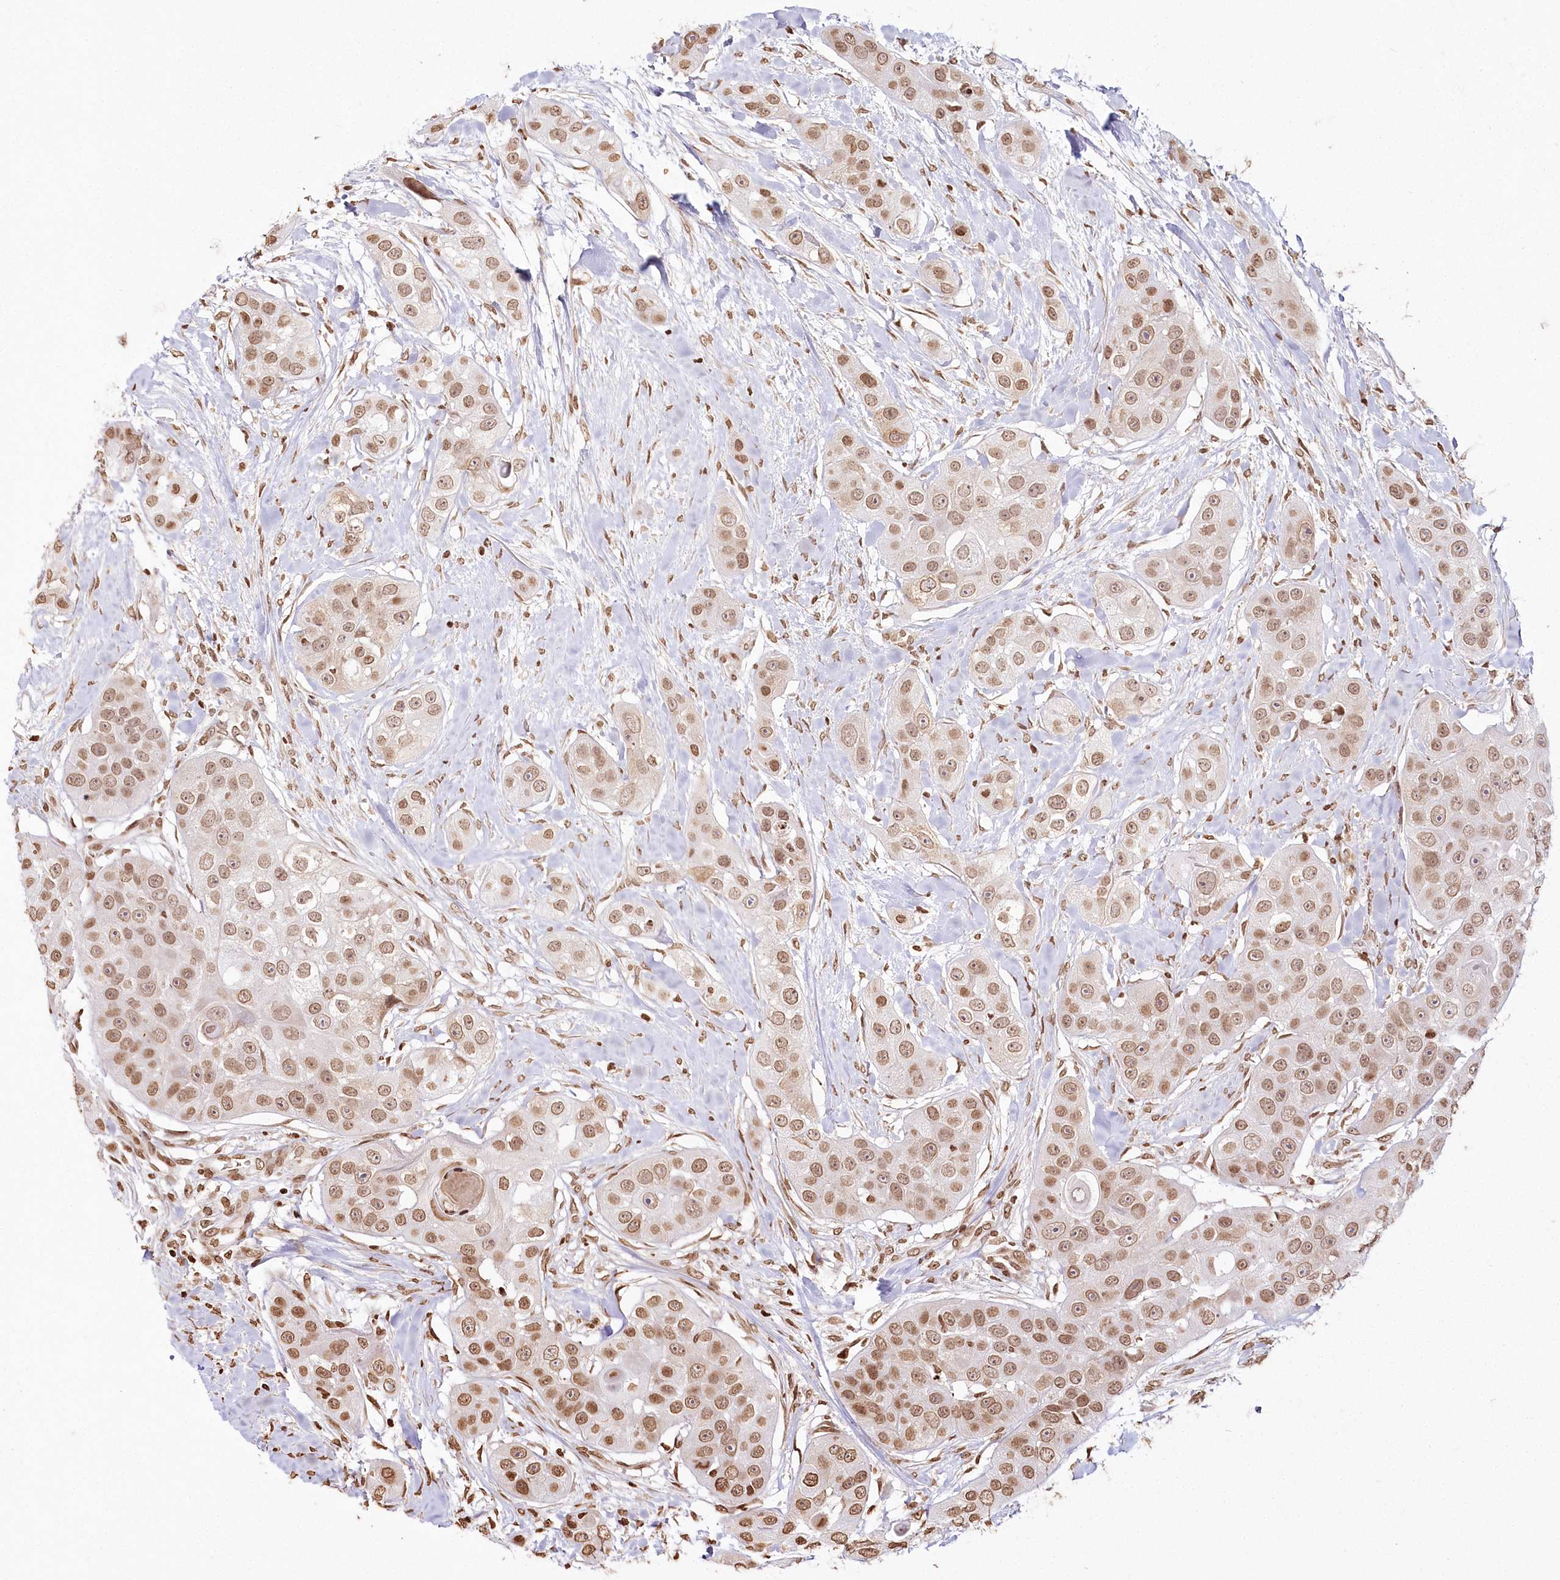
{"staining": {"intensity": "moderate", "quantity": ">75%", "location": "nuclear"}, "tissue": "head and neck cancer", "cell_type": "Tumor cells", "image_type": "cancer", "snomed": [{"axis": "morphology", "description": "Normal tissue, NOS"}, {"axis": "morphology", "description": "Squamous cell carcinoma, NOS"}, {"axis": "topography", "description": "Skeletal muscle"}, {"axis": "topography", "description": "Head-Neck"}], "caption": "This photomicrograph reveals squamous cell carcinoma (head and neck) stained with IHC to label a protein in brown. The nuclear of tumor cells show moderate positivity for the protein. Nuclei are counter-stained blue.", "gene": "FAM13A", "patient": {"sex": "male", "age": 51}}